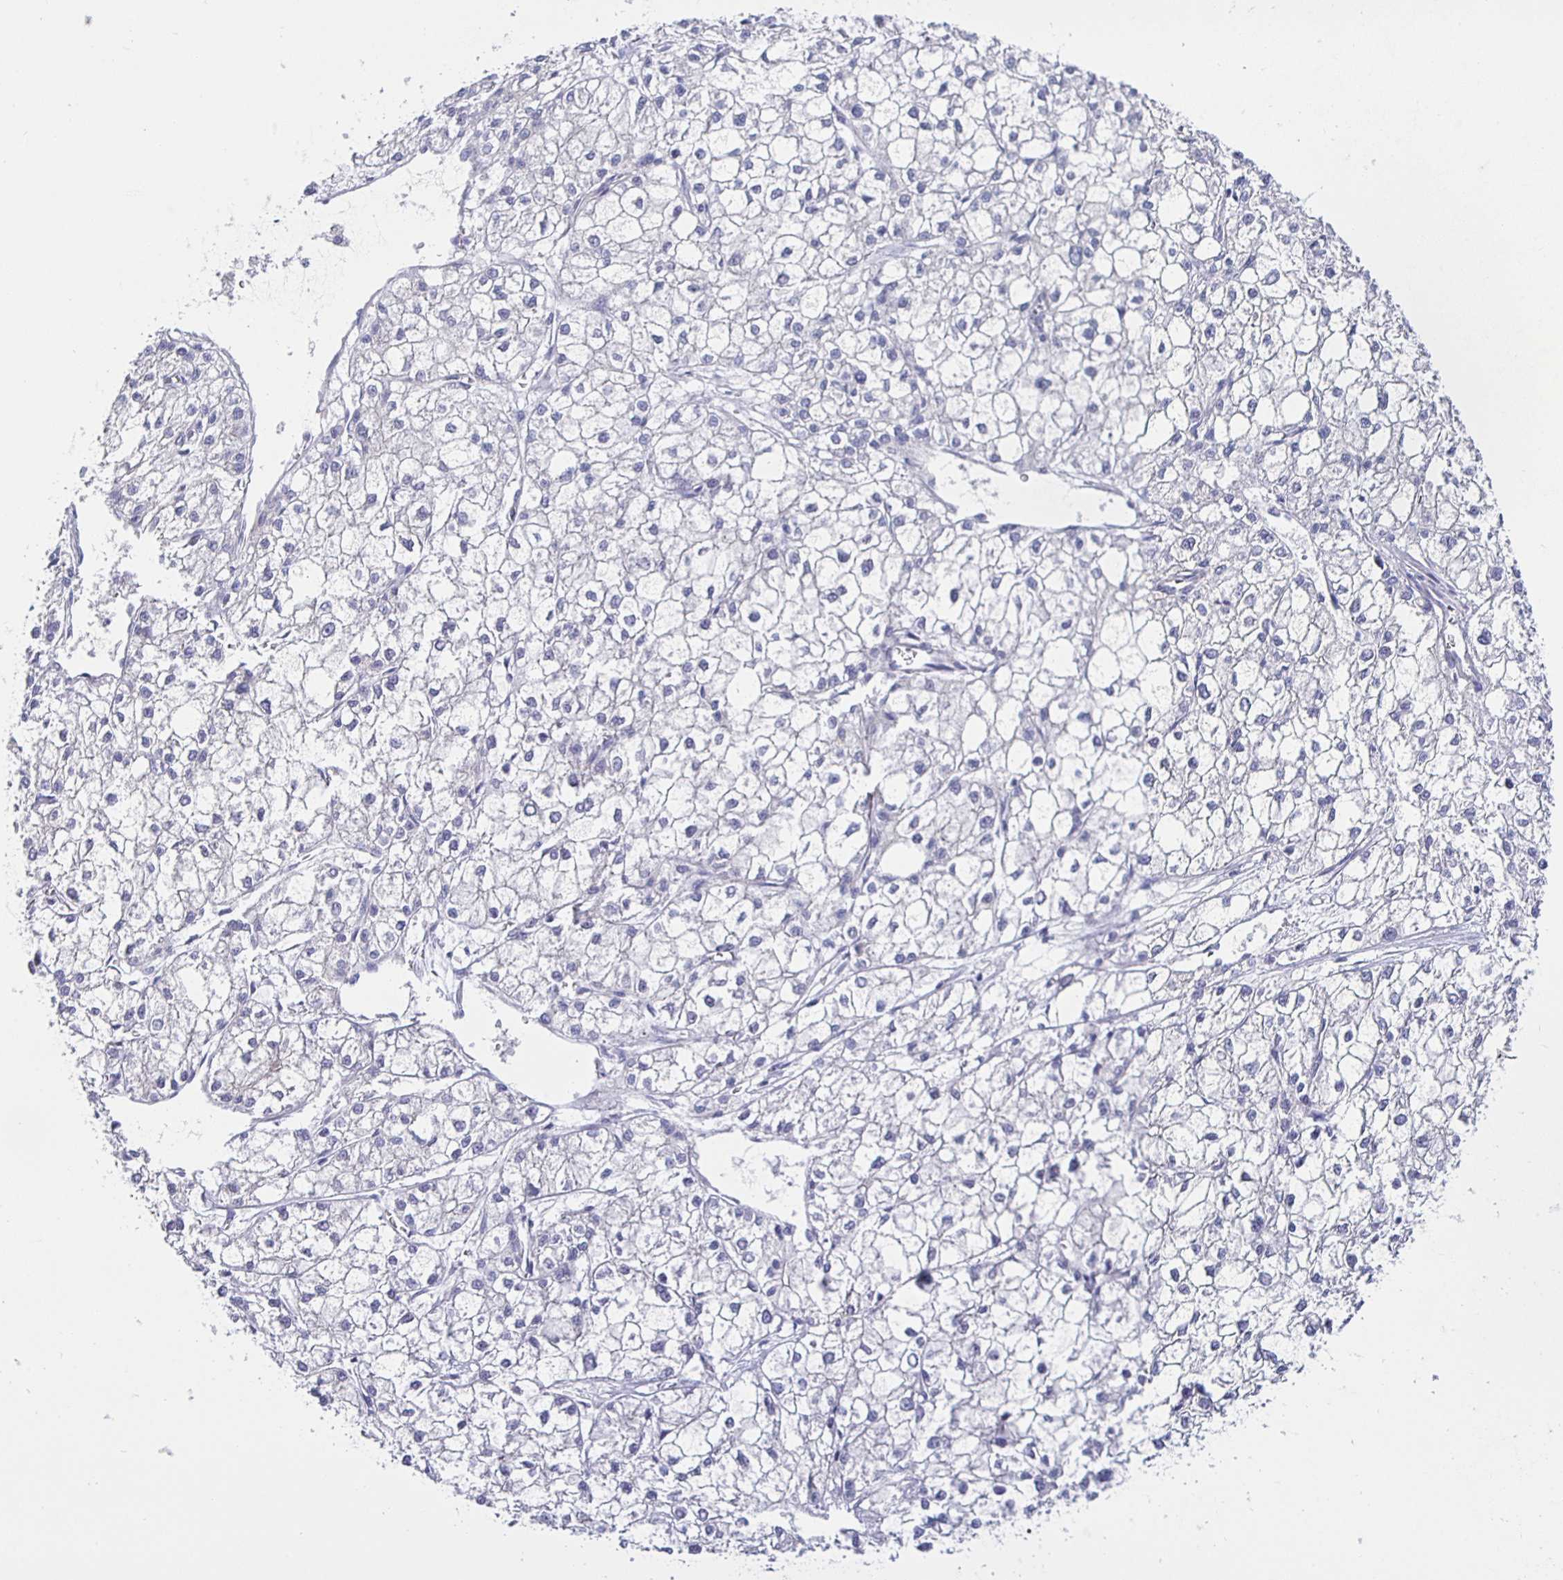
{"staining": {"intensity": "negative", "quantity": "none", "location": "none"}, "tissue": "liver cancer", "cell_type": "Tumor cells", "image_type": "cancer", "snomed": [{"axis": "morphology", "description": "Carcinoma, Hepatocellular, NOS"}, {"axis": "topography", "description": "Liver"}], "caption": "This is a photomicrograph of immunohistochemistry (IHC) staining of liver cancer, which shows no expression in tumor cells. (Brightfield microscopy of DAB immunohistochemistry at high magnification).", "gene": "HSPA4L", "patient": {"sex": "female", "age": 43}}